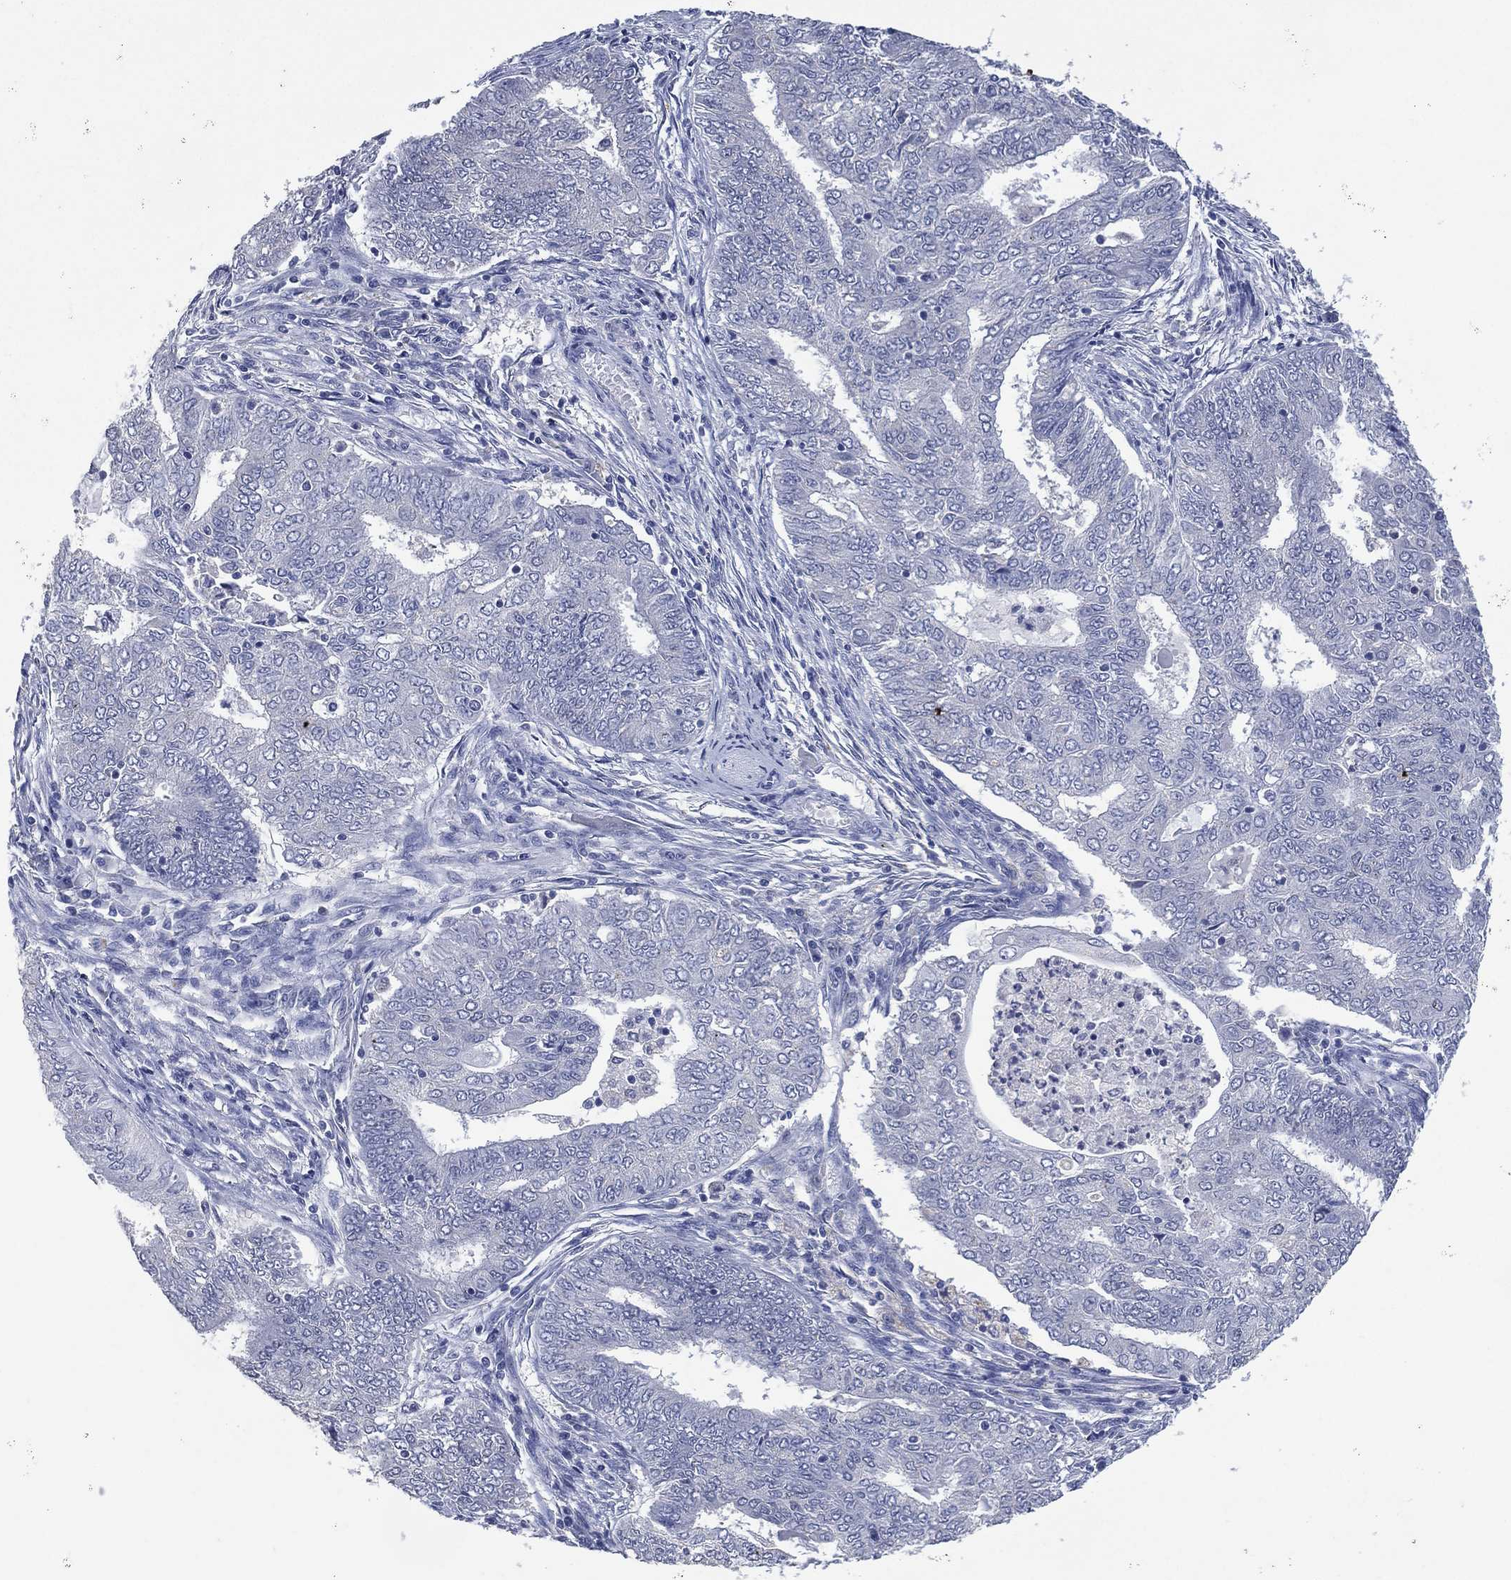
{"staining": {"intensity": "negative", "quantity": "none", "location": "none"}, "tissue": "endometrial cancer", "cell_type": "Tumor cells", "image_type": "cancer", "snomed": [{"axis": "morphology", "description": "Adenocarcinoma, NOS"}, {"axis": "topography", "description": "Endometrium"}], "caption": "Histopathology image shows no protein expression in tumor cells of endometrial cancer tissue. (DAB (3,3'-diaminobenzidine) immunohistochemistry (IHC), high magnification).", "gene": "FSCN2", "patient": {"sex": "female", "age": 62}}